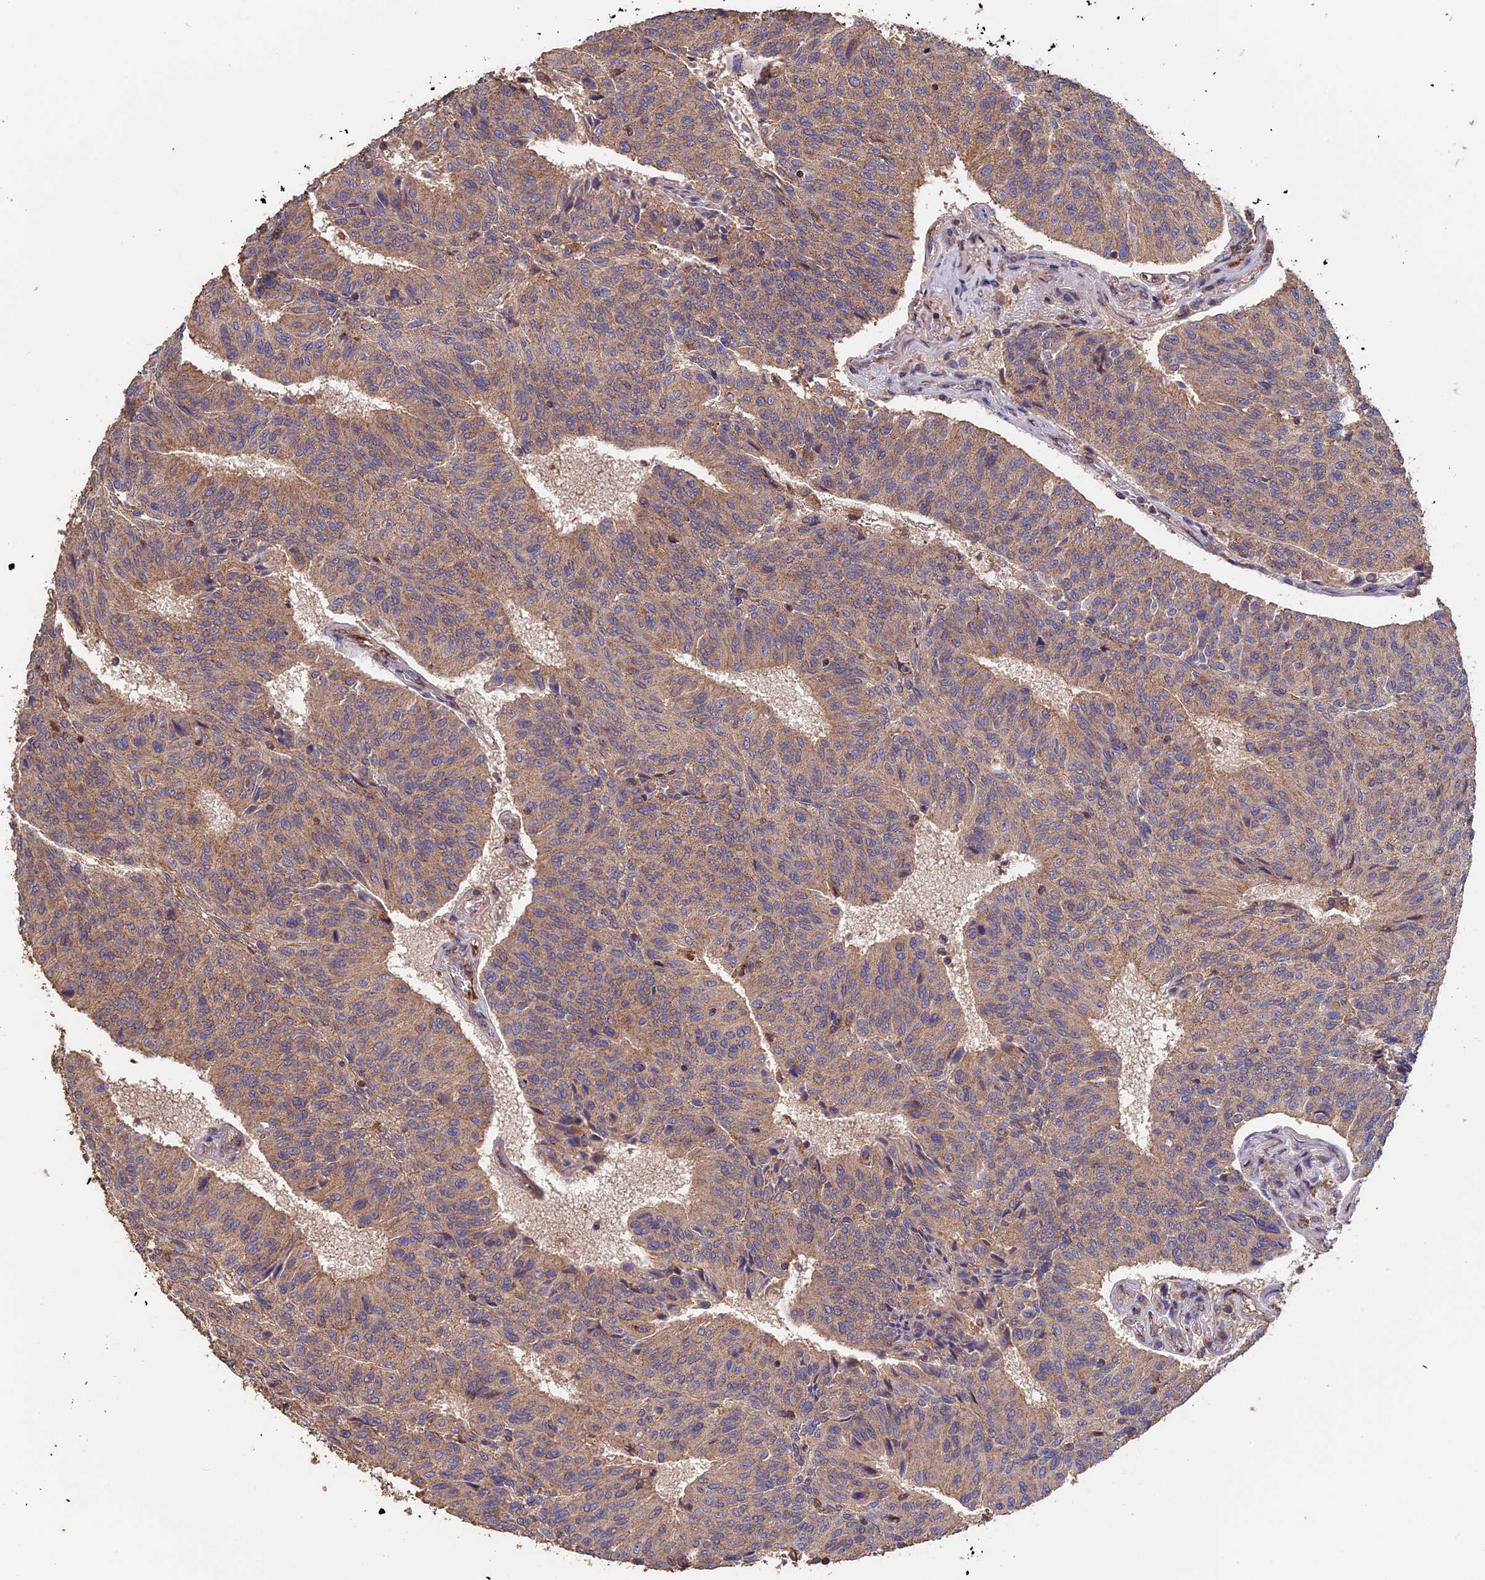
{"staining": {"intensity": "moderate", "quantity": "25%-75%", "location": "cytoplasmic/membranous"}, "tissue": "urothelial cancer", "cell_type": "Tumor cells", "image_type": "cancer", "snomed": [{"axis": "morphology", "description": "Urothelial carcinoma, High grade"}, {"axis": "topography", "description": "Urinary bladder"}], "caption": "Tumor cells display moderate cytoplasmic/membranous positivity in about 25%-75% of cells in high-grade urothelial carcinoma.", "gene": "PIGQ", "patient": {"sex": "male", "age": 66}}